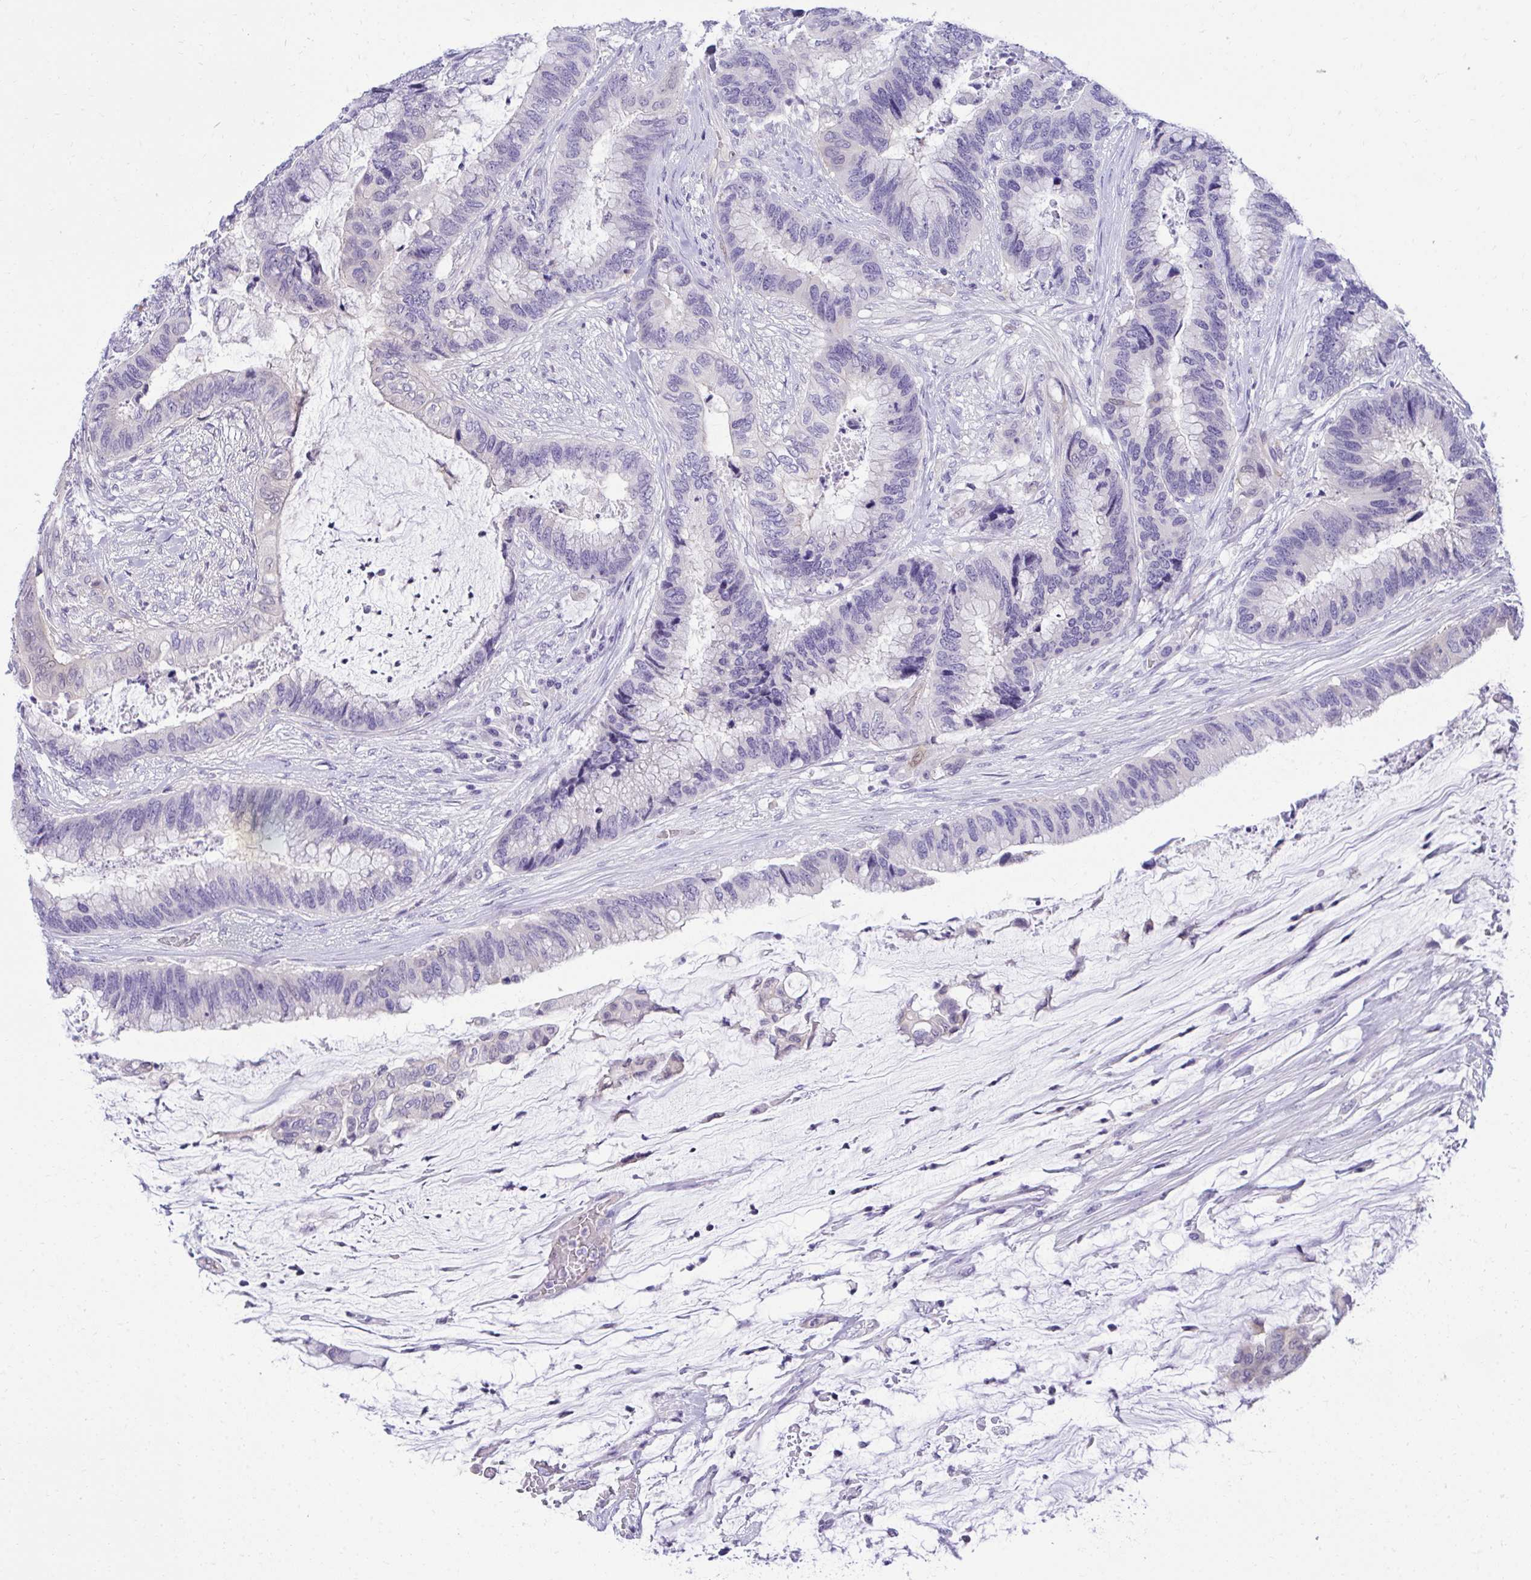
{"staining": {"intensity": "negative", "quantity": "none", "location": "none"}, "tissue": "colorectal cancer", "cell_type": "Tumor cells", "image_type": "cancer", "snomed": [{"axis": "morphology", "description": "Adenocarcinoma, NOS"}, {"axis": "topography", "description": "Rectum"}], "caption": "Human adenocarcinoma (colorectal) stained for a protein using immunohistochemistry (IHC) shows no staining in tumor cells.", "gene": "PGM2L1", "patient": {"sex": "female", "age": 59}}